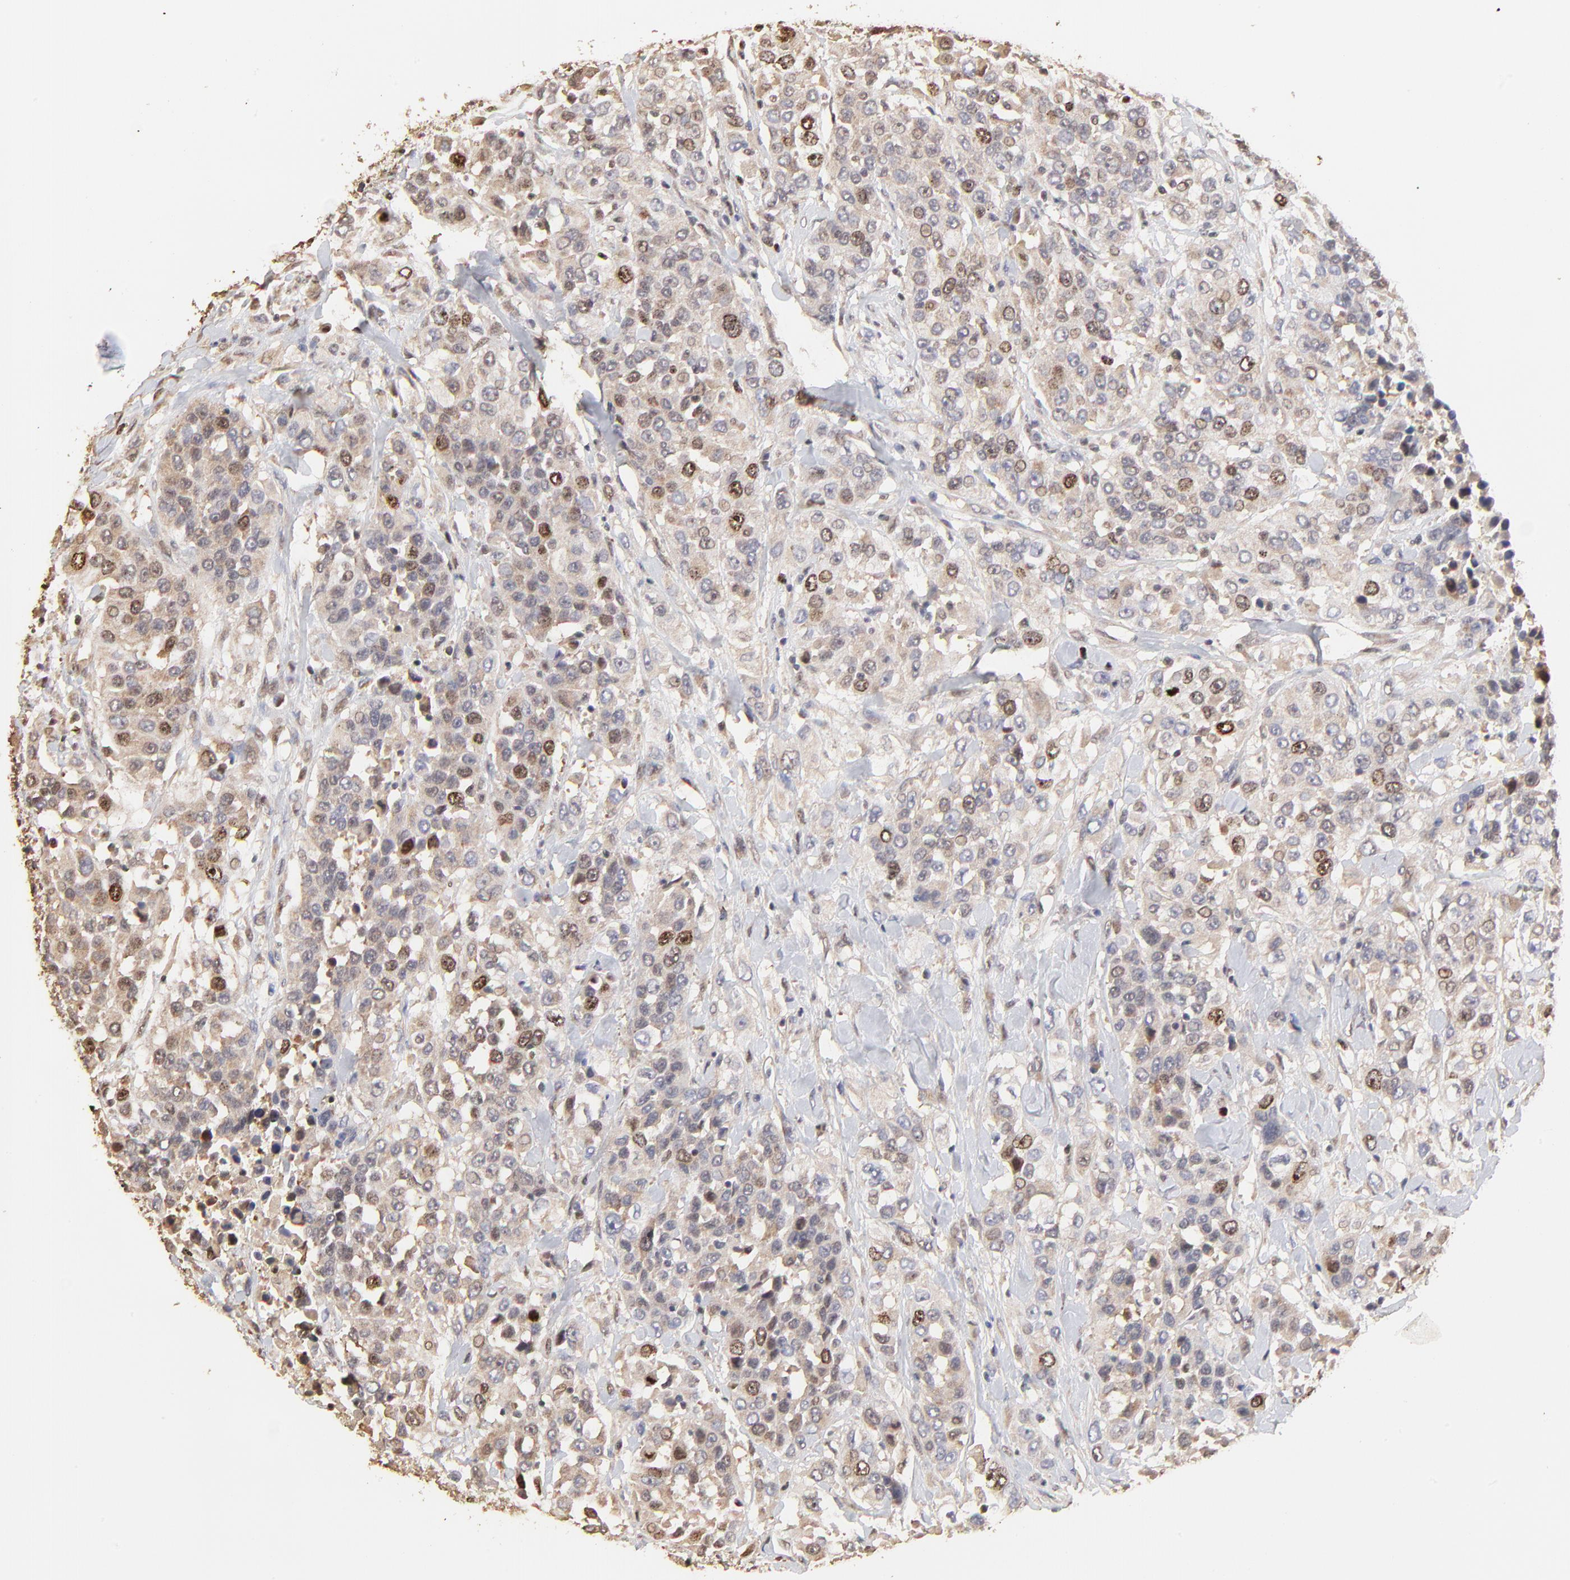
{"staining": {"intensity": "moderate", "quantity": "<25%", "location": "cytoplasmic/membranous,nuclear"}, "tissue": "urothelial cancer", "cell_type": "Tumor cells", "image_type": "cancer", "snomed": [{"axis": "morphology", "description": "Urothelial carcinoma, High grade"}, {"axis": "topography", "description": "Urinary bladder"}], "caption": "Immunohistochemical staining of high-grade urothelial carcinoma exhibits moderate cytoplasmic/membranous and nuclear protein expression in about <25% of tumor cells.", "gene": "BIRC5", "patient": {"sex": "female", "age": 80}}